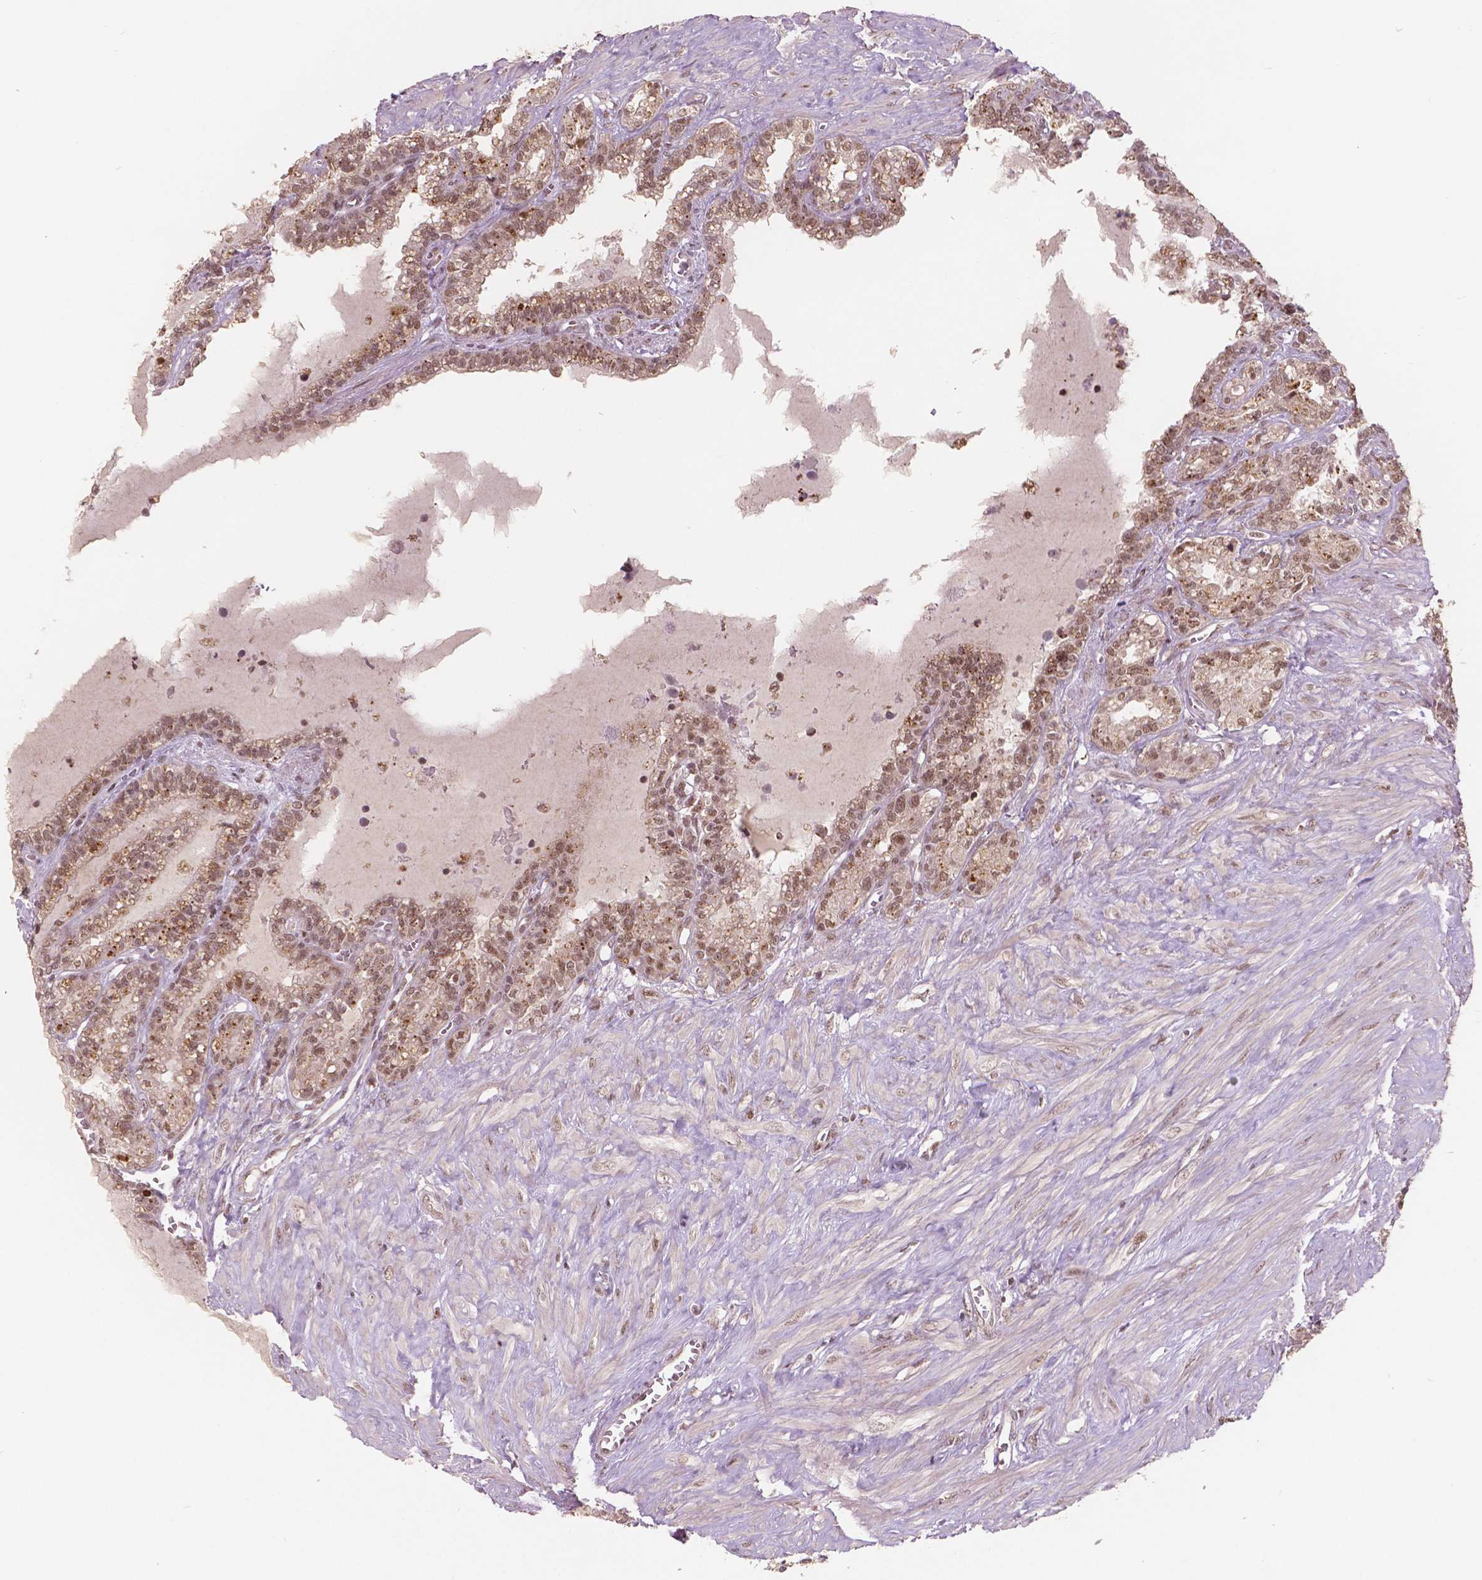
{"staining": {"intensity": "moderate", "quantity": "25%-75%", "location": "cytoplasmic/membranous,nuclear"}, "tissue": "seminal vesicle", "cell_type": "Glandular cells", "image_type": "normal", "snomed": [{"axis": "morphology", "description": "Normal tissue, NOS"}, {"axis": "morphology", "description": "Urothelial carcinoma, NOS"}, {"axis": "topography", "description": "Urinary bladder"}, {"axis": "topography", "description": "Seminal veicle"}], "caption": "A medium amount of moderate cytoplasmic/membranous,nuclear expression is present in approximately 25%-75% of glandular cells in normal seminal vesicle.", "gene": "NSD2", "patient": {"sex": "male", "age": 76}}